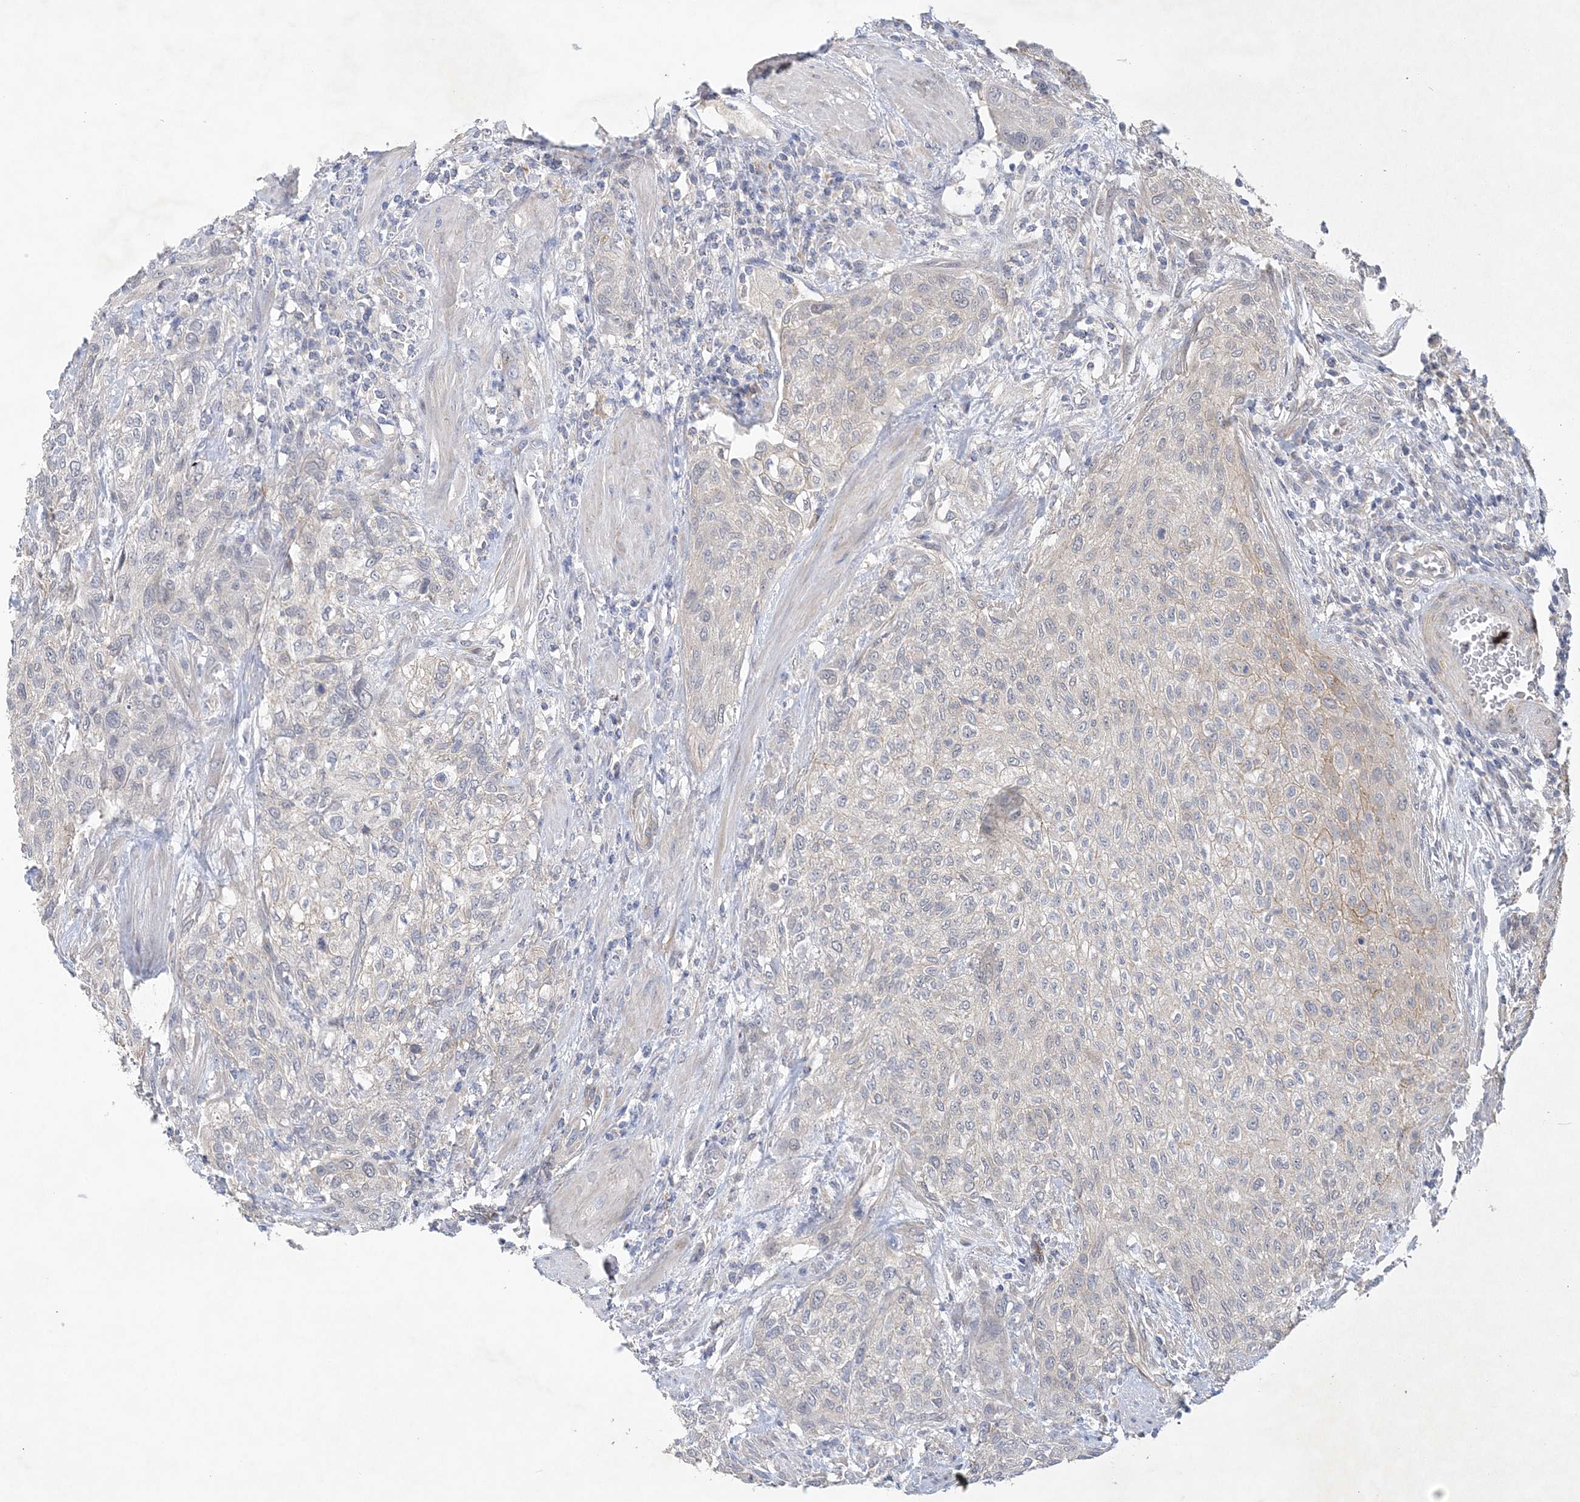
{"staining": {"intensity": "moderate", "quantity": "<25%", "location": "cytoplasmic/membranous"}, "tissue": "urothelial cancer", "cell_type": "Tumor cells", "image_type": "cancer", "snomed": [{"axis": "morphology", "description": "Urothelial carcinoma, High grade"}, {"axis": "topography", "description": "Urinary bladder"}], "caption": "Brown immunohistochemical staining in urothelial carcinoma (high-grade) exhibits moderate cytoplasmic/membranous staining in approximately <25% of tumor cells.", "gene": "ANKRD35", "patient": {"sex": "male", "age": 35}}